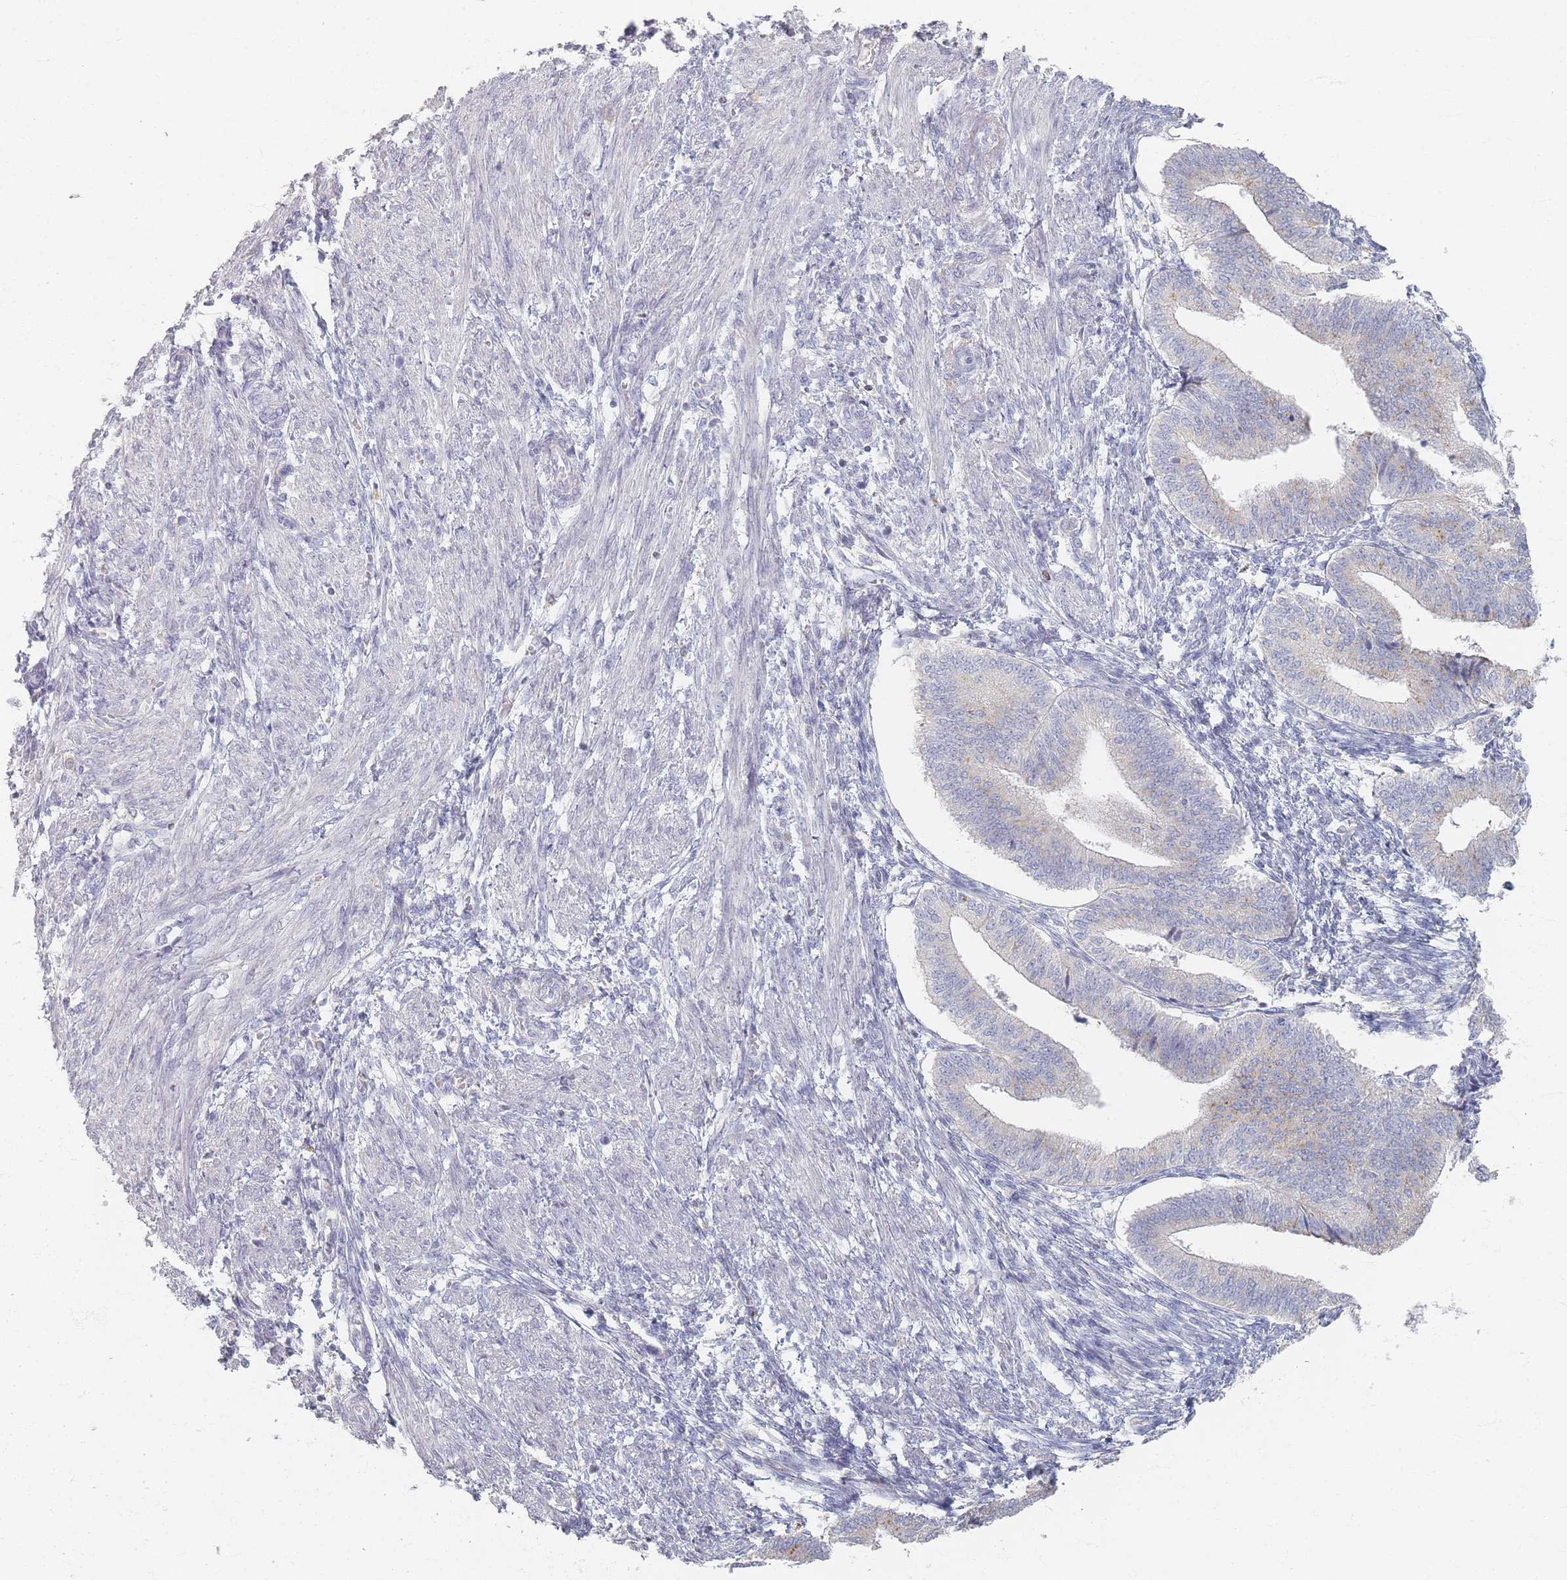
{"staining": {"intensity": "negative", "quantity": "none", "location": "none"}, "tissue": "endometrium", "cell_type": "Cells in endometrial stroma", "image_type": "normal", "snomed": [{"axis": "morphology", "description": "Normal tissue, NOS"}, {"axis": "topography", "description": "Endometrium"}], "caption": "DAB immunohistochemical staining of normal endometrium shows no significant expression in cells in endometrial stroma.", "gene": "ENSG00000251357", "patient": {"sex": "female", "age": 34}}